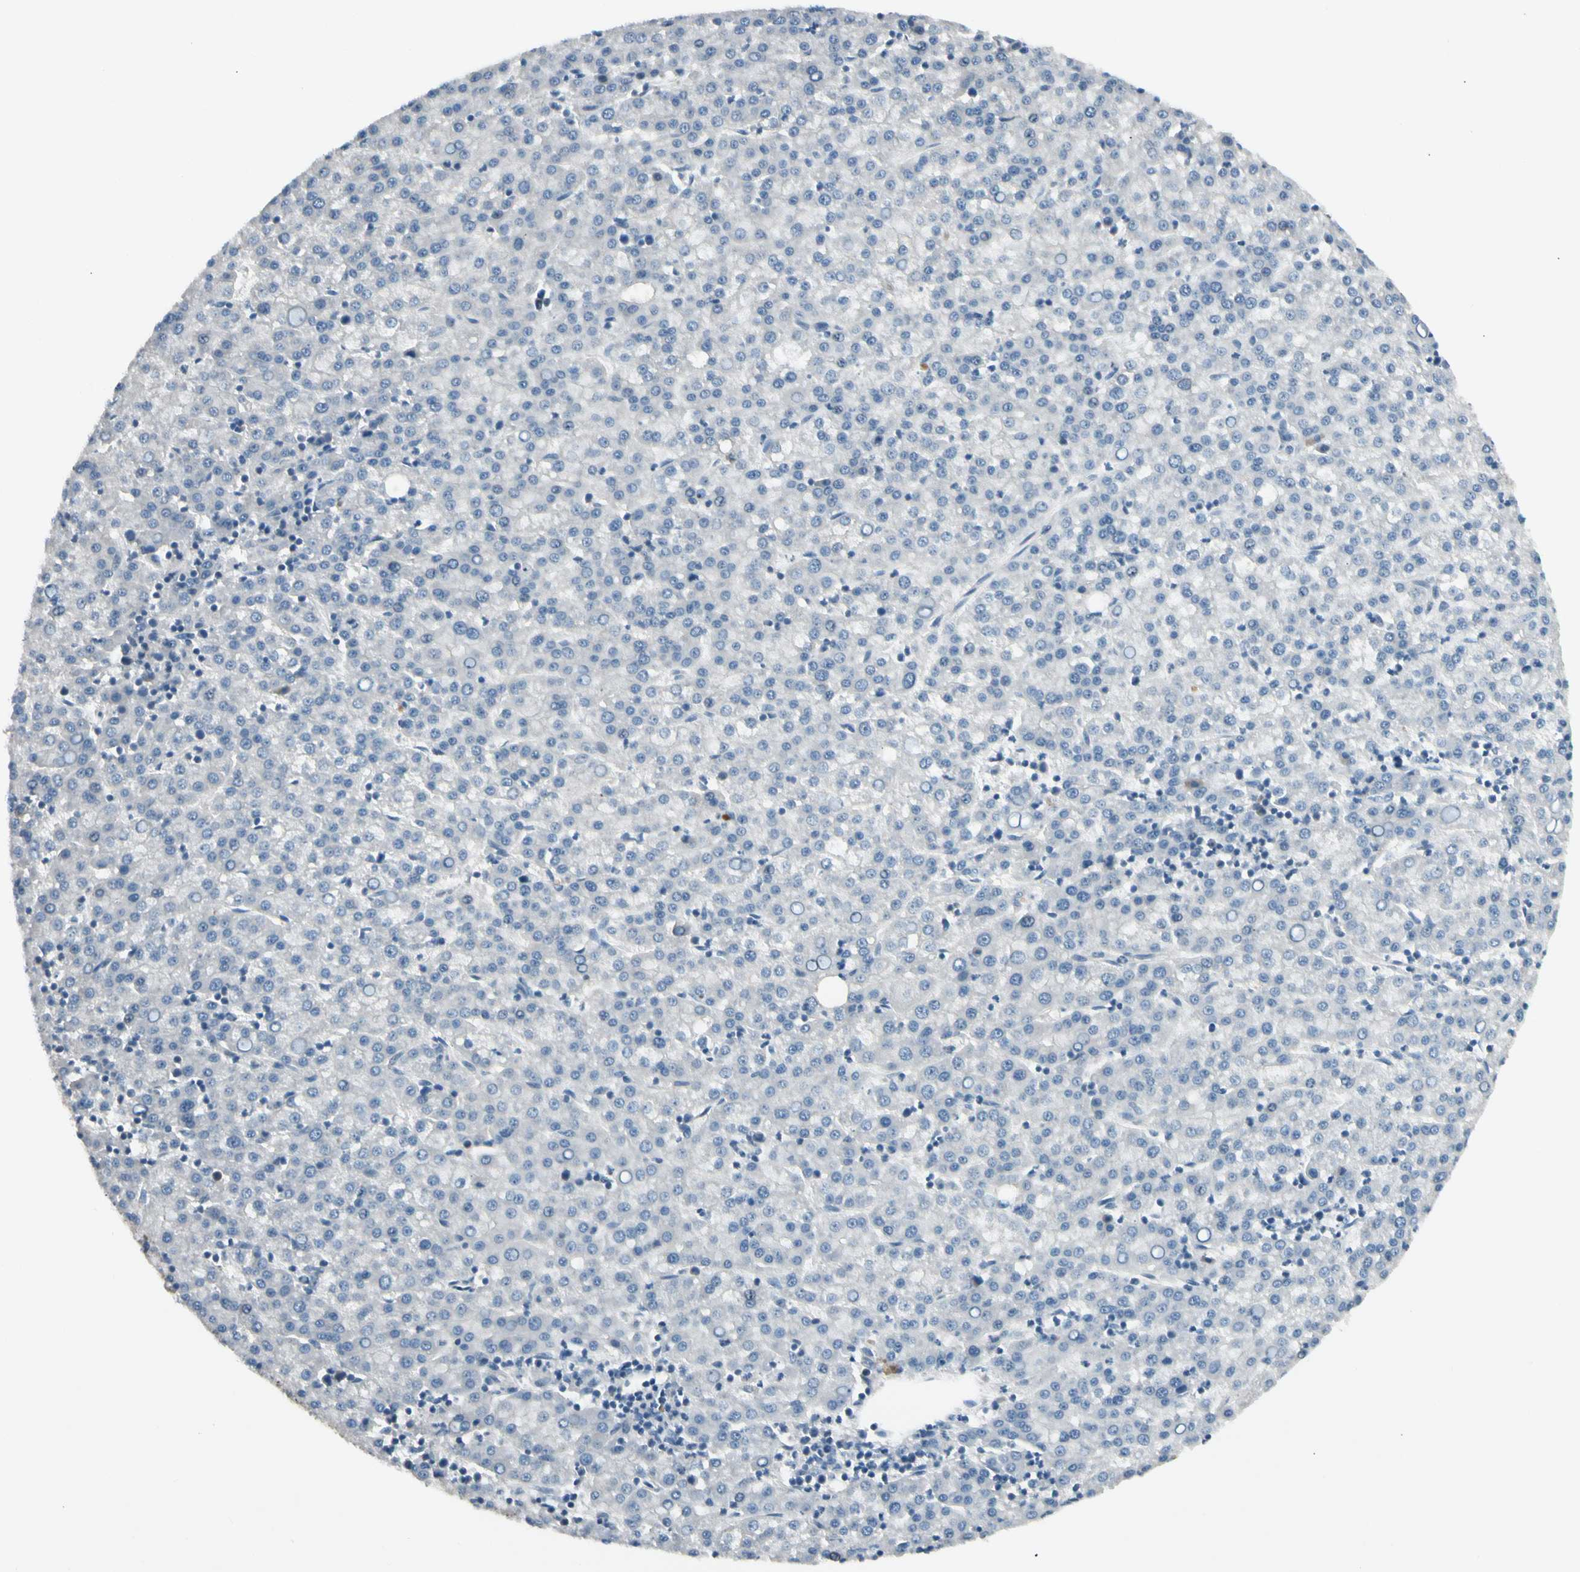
{"staining": {"intensity": "negative", "quantity": "none", "location": "none"}, "tissue": "liver cancer", "cell_type": "Tumor cells", "image_type": "cancer", "snomed": [{"axis": "morphology", "description": "Carcinoma, Hepatocellular, NOS"}, {"axis": "topography", "description": "Liver"}], "caption": "A high-resolution photomicrograph shows immunohistochemistry staining of liver hepatocellular carcinoma, which displays no significant staining in tumor cells. Nuclei are stained in blue.", "gene": "PANK2", "patient": {"sex": "female", "age": 58}}